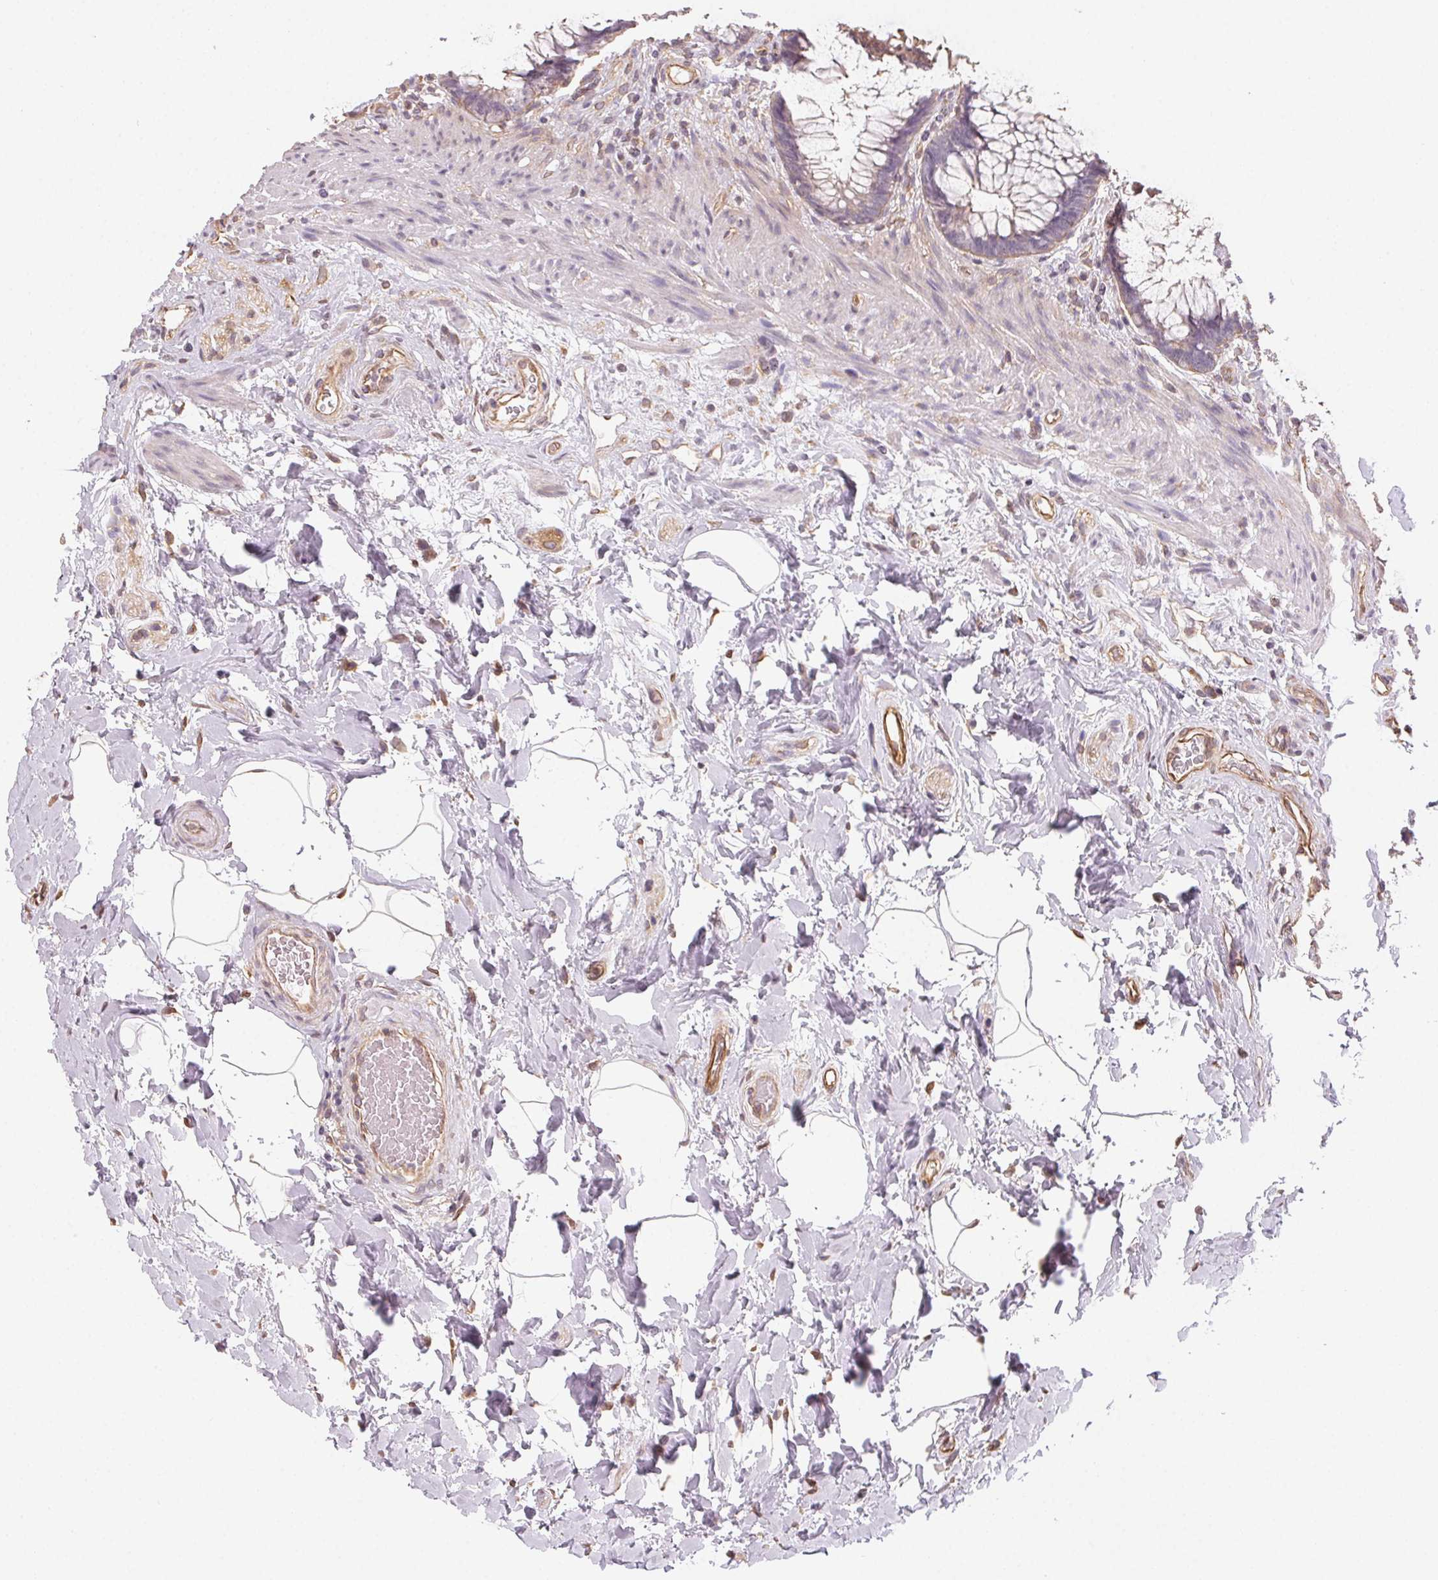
{"staining": {"intensity": "weak", "quantity": "25%-75%", "location": "cytoplasmic/membranous"}, "tissue": "rectum", "cell_type": "Glandular cells", "image_type": "normal", "snomed": [{"axis": "morphology", "description": "Normal tissue, NOS"}, {"axis": "topography", "description": "Smooth muscle"}, {"axis": "topography", "description": "Rectum"}], "caption": "Weak cytoplasmic/membranous protein positivity is present in about 25%-75% of glandular cells in rectum. Using DAB (3,3'-diaminobenzidine) (brown) and hematoxylin (blue) stains, captured at high magnification using brightfield microscopy.", "gene": "PLA2G4F", "patient": {"sex": "male", "age": 53}}